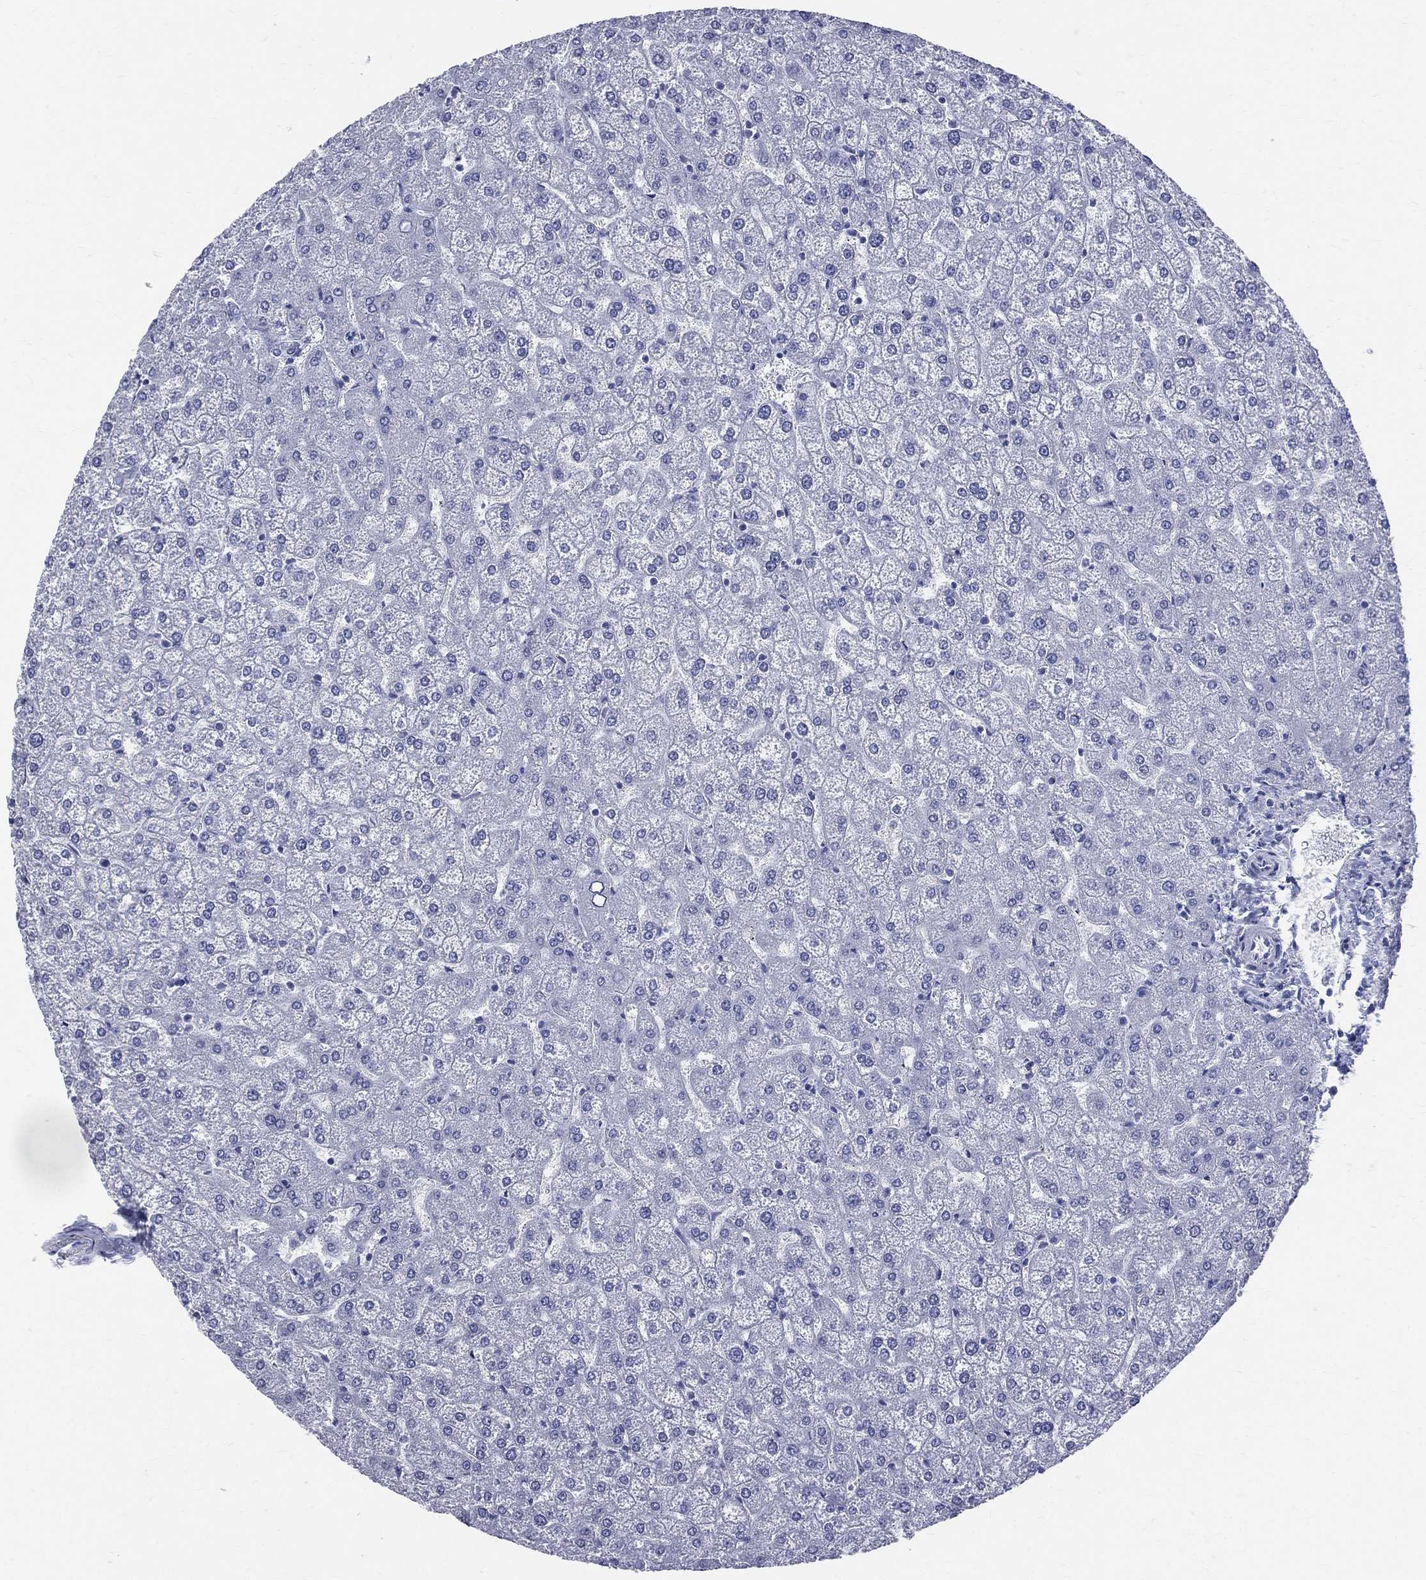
{"staining": {"intensity": "negative", "quantity": "none", "location": "none"}, "tissue": "liver", "cell_type": "Cholangiocytes", "image_type": "normal", "snomed": [{"axis": "morphology", "description": "Normal tissue, NOS"}, {"axis": "topography", "description": "Liver"}], "caption": "Image shows no significant protein positivity in cholangiocytes of benign liver.", "gene": "SYP", "patient": {"sex": "female", "age": 32}}